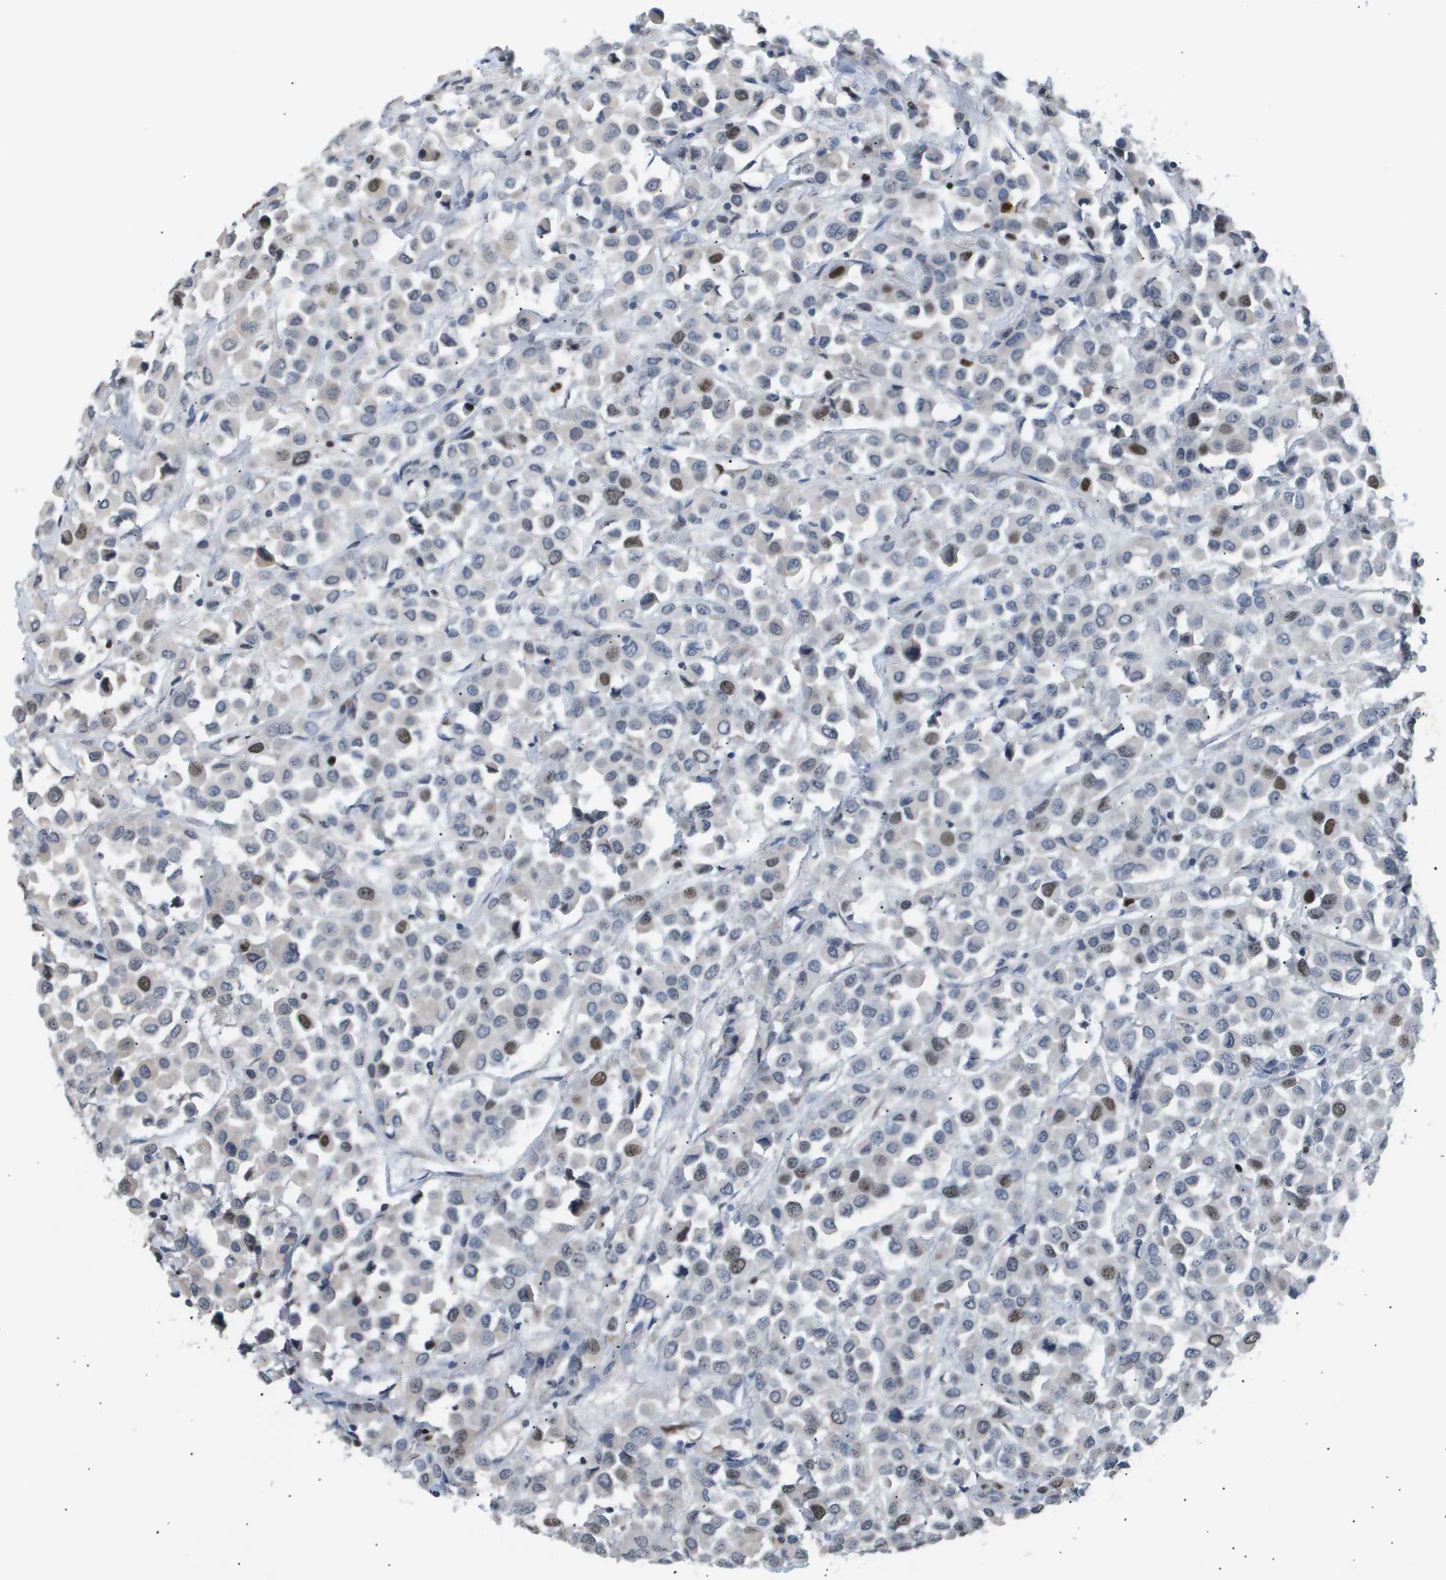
{"staining": {"intensity": "moderate", "quantity": "<25%", "location": "nuclear"}, "tissue": "breast cancer", "cell_type": "Tumor cells", "image_type": "cancer", "snomed": [{"axis": "morphology", "description": "Duct carcinoma"}, {"axis": "topography", "description": "Breast"}], "caption": "High-magnification brightfield microscopy of breast intraductal carcinoma stained with DAB (3,3'-diaminobenzidine) (brown) and counterstained with hematoxylin (blue). tumor cells exhibit moderate nuclear positivity is identified in approximately<25% of cells.", "gene": "ANAPC2", "patient": {"sex": "female", "age": 61}}